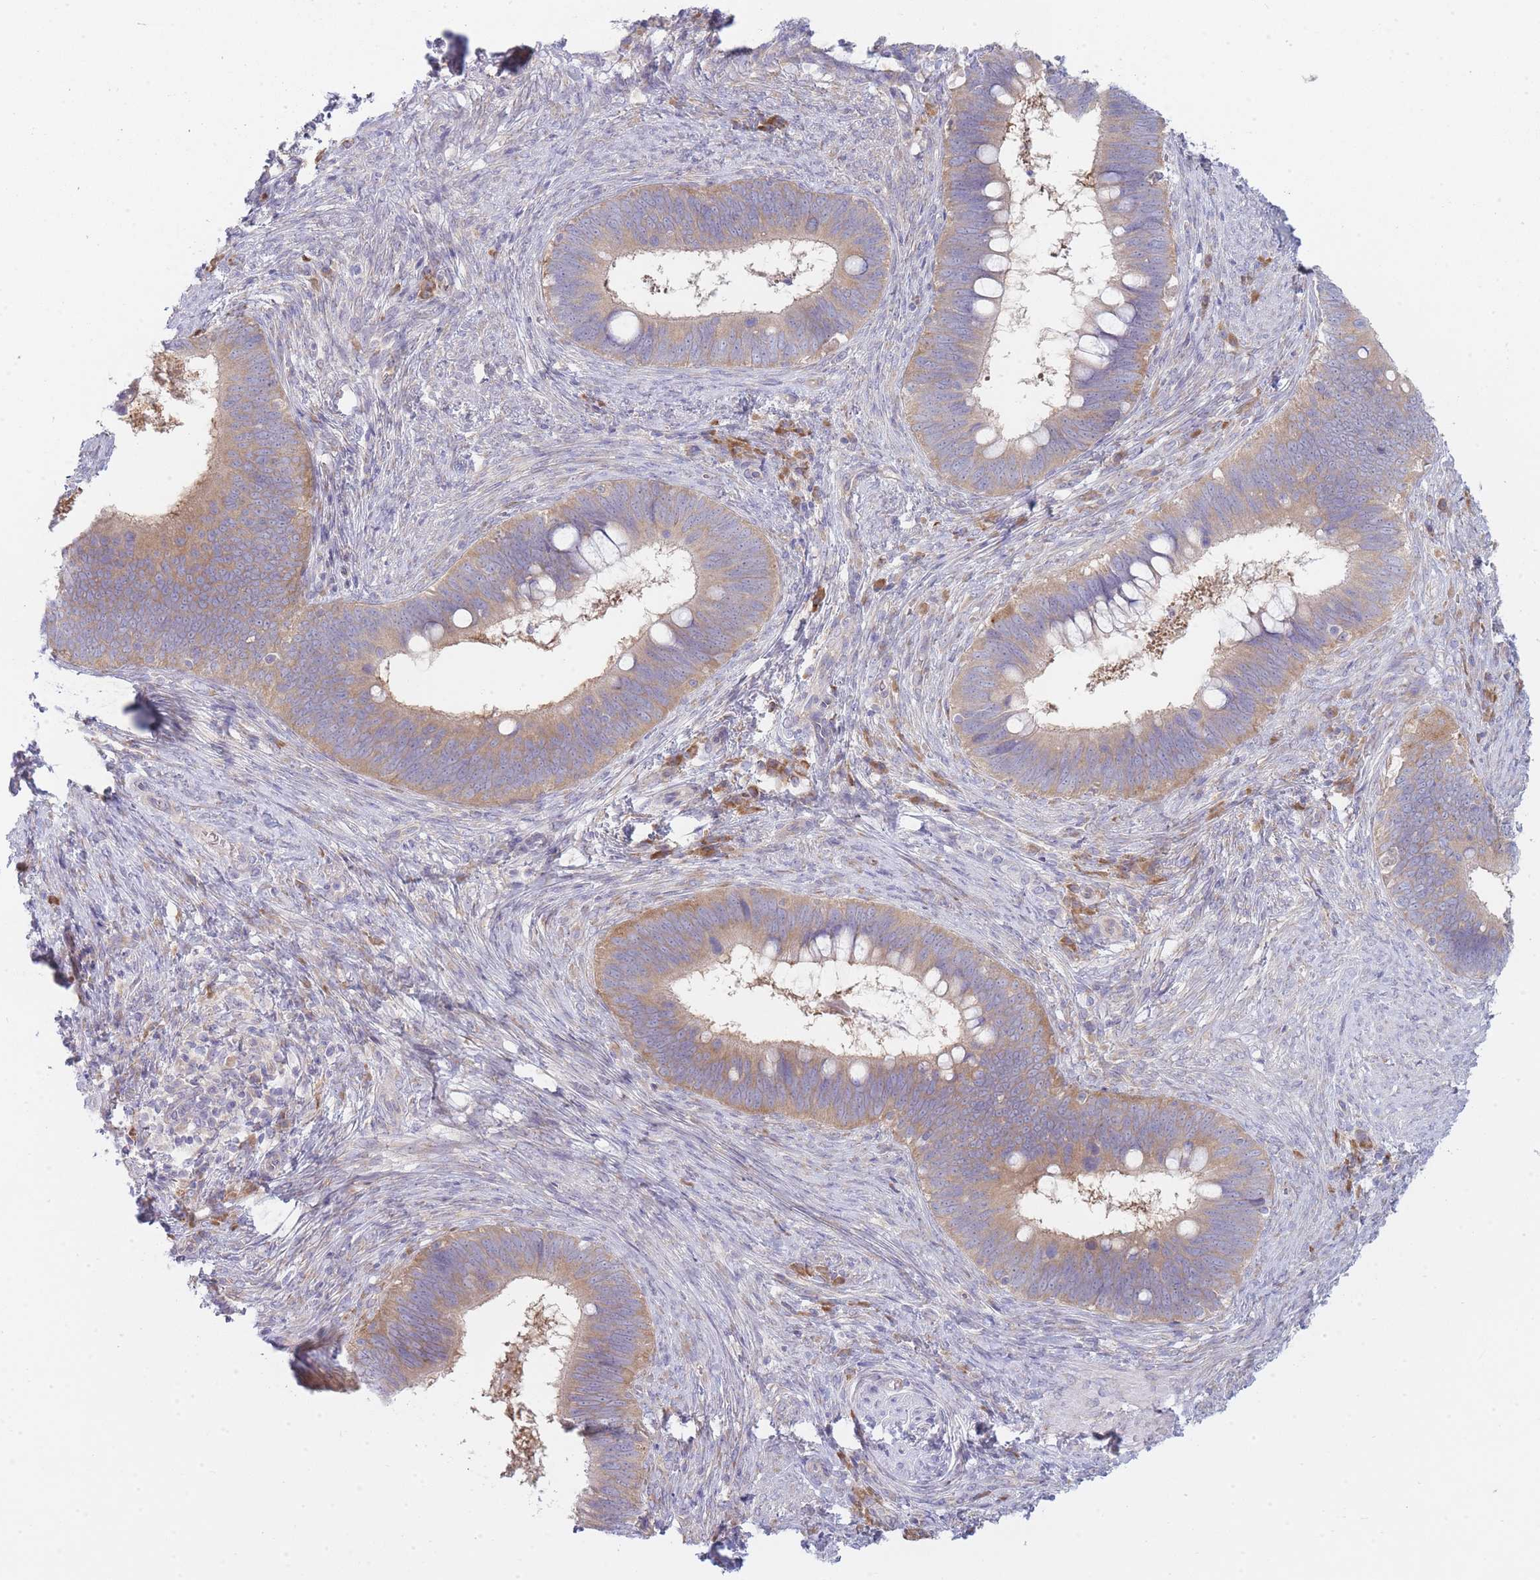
{"staining": {"intensity": "moderate", "quantity": ">75%", "location": "cytoplasmic/membranous"}, "tissue": "cervical cancer", "cell_type": "Tumor cells", "image_type": "cancer", "snomed": [{"axis": "morphology", "description": "Adenocarcinoma, NOS"}, {"axis": "topography", "description": "Cervix"}], "caption": "DAB immunohistochemical staining of cervical cancer exhibits moderate cytoplasmic/membranous protein positivity in about >75% of tumor cells. Nuclei are stained in blue.", "gene": "OR5L2", "patient": {"sex": "female", "age": 42}}